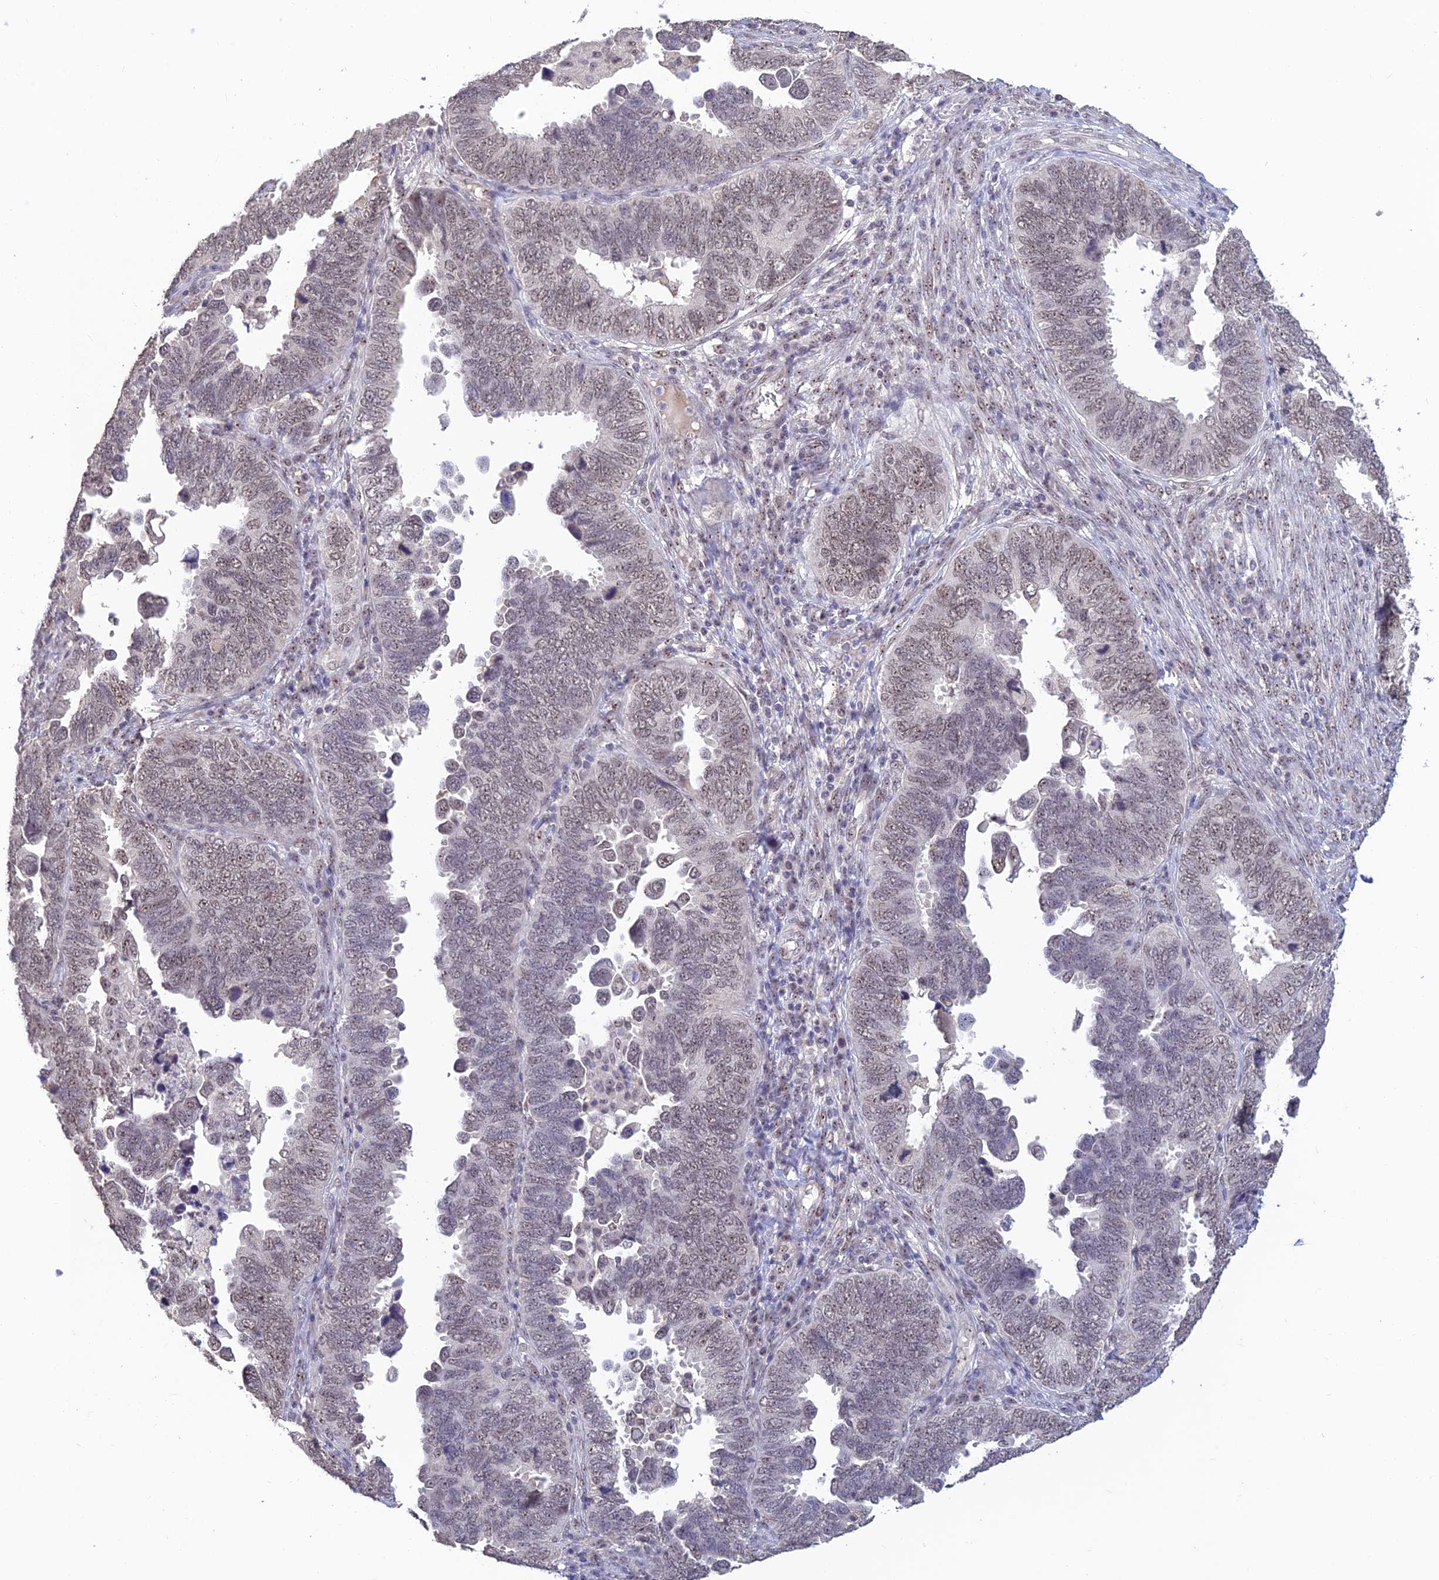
{"staining": {"intensity": "weak", "quantity": "<25%", "location": "nuclear"}, "tissue": "endometrial cancer", "cell_type": "Tumor cells", "image_type": "cancer", "snomed": [{"axis": "morphology", "description": "Adenocarcinoma, NOS"}, {"axis": "topography", "description": "Endometrium"}], "caption": "A high-resolution micrograph shows immunohistochemistry (IHC) staining of adenocarcinoma (endometrial), which displays no significant staining in tumor cells.", "gene": "POLR1G", "patient": {"sex": "female", "age": 79}}